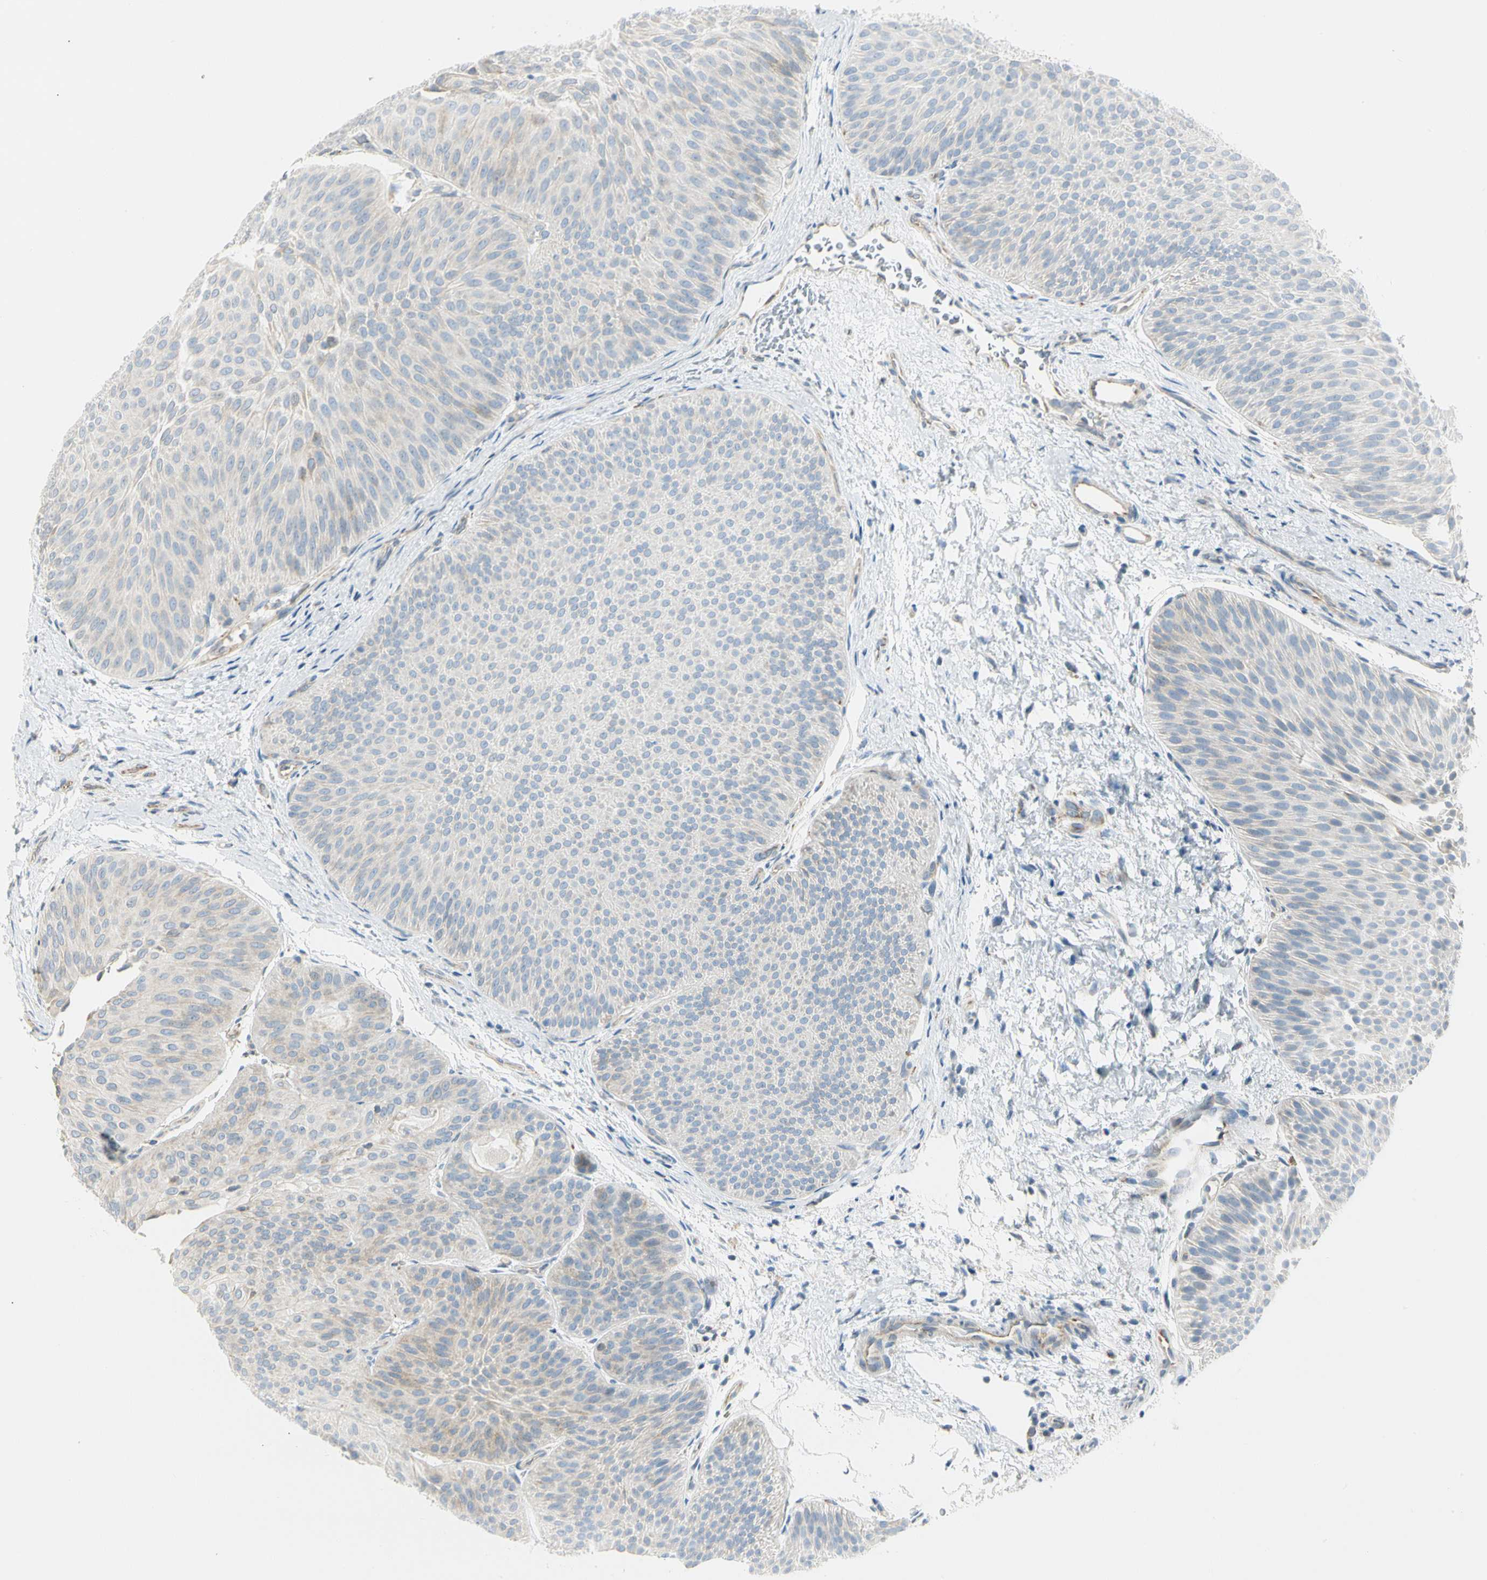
{"staining": {"intensity": "negative", "quantity": "none", "location": "none"}, "tissue": "urothelial cancer", "cell_type": "Tumor cells", "image_type": "cancer", "snomed": [{"axis": "morphology", "description": "Urothelial carcinoma, Low grade"}, {"axis": "topography", "description": "Urinary bladder"}], "caption": "This is a photomicrograph of IHC staining of urothelial cancer, which shows no expression in tumor cells.", "gene": "TNFSF11", "patient": {"sex": "female", "age": 60}}